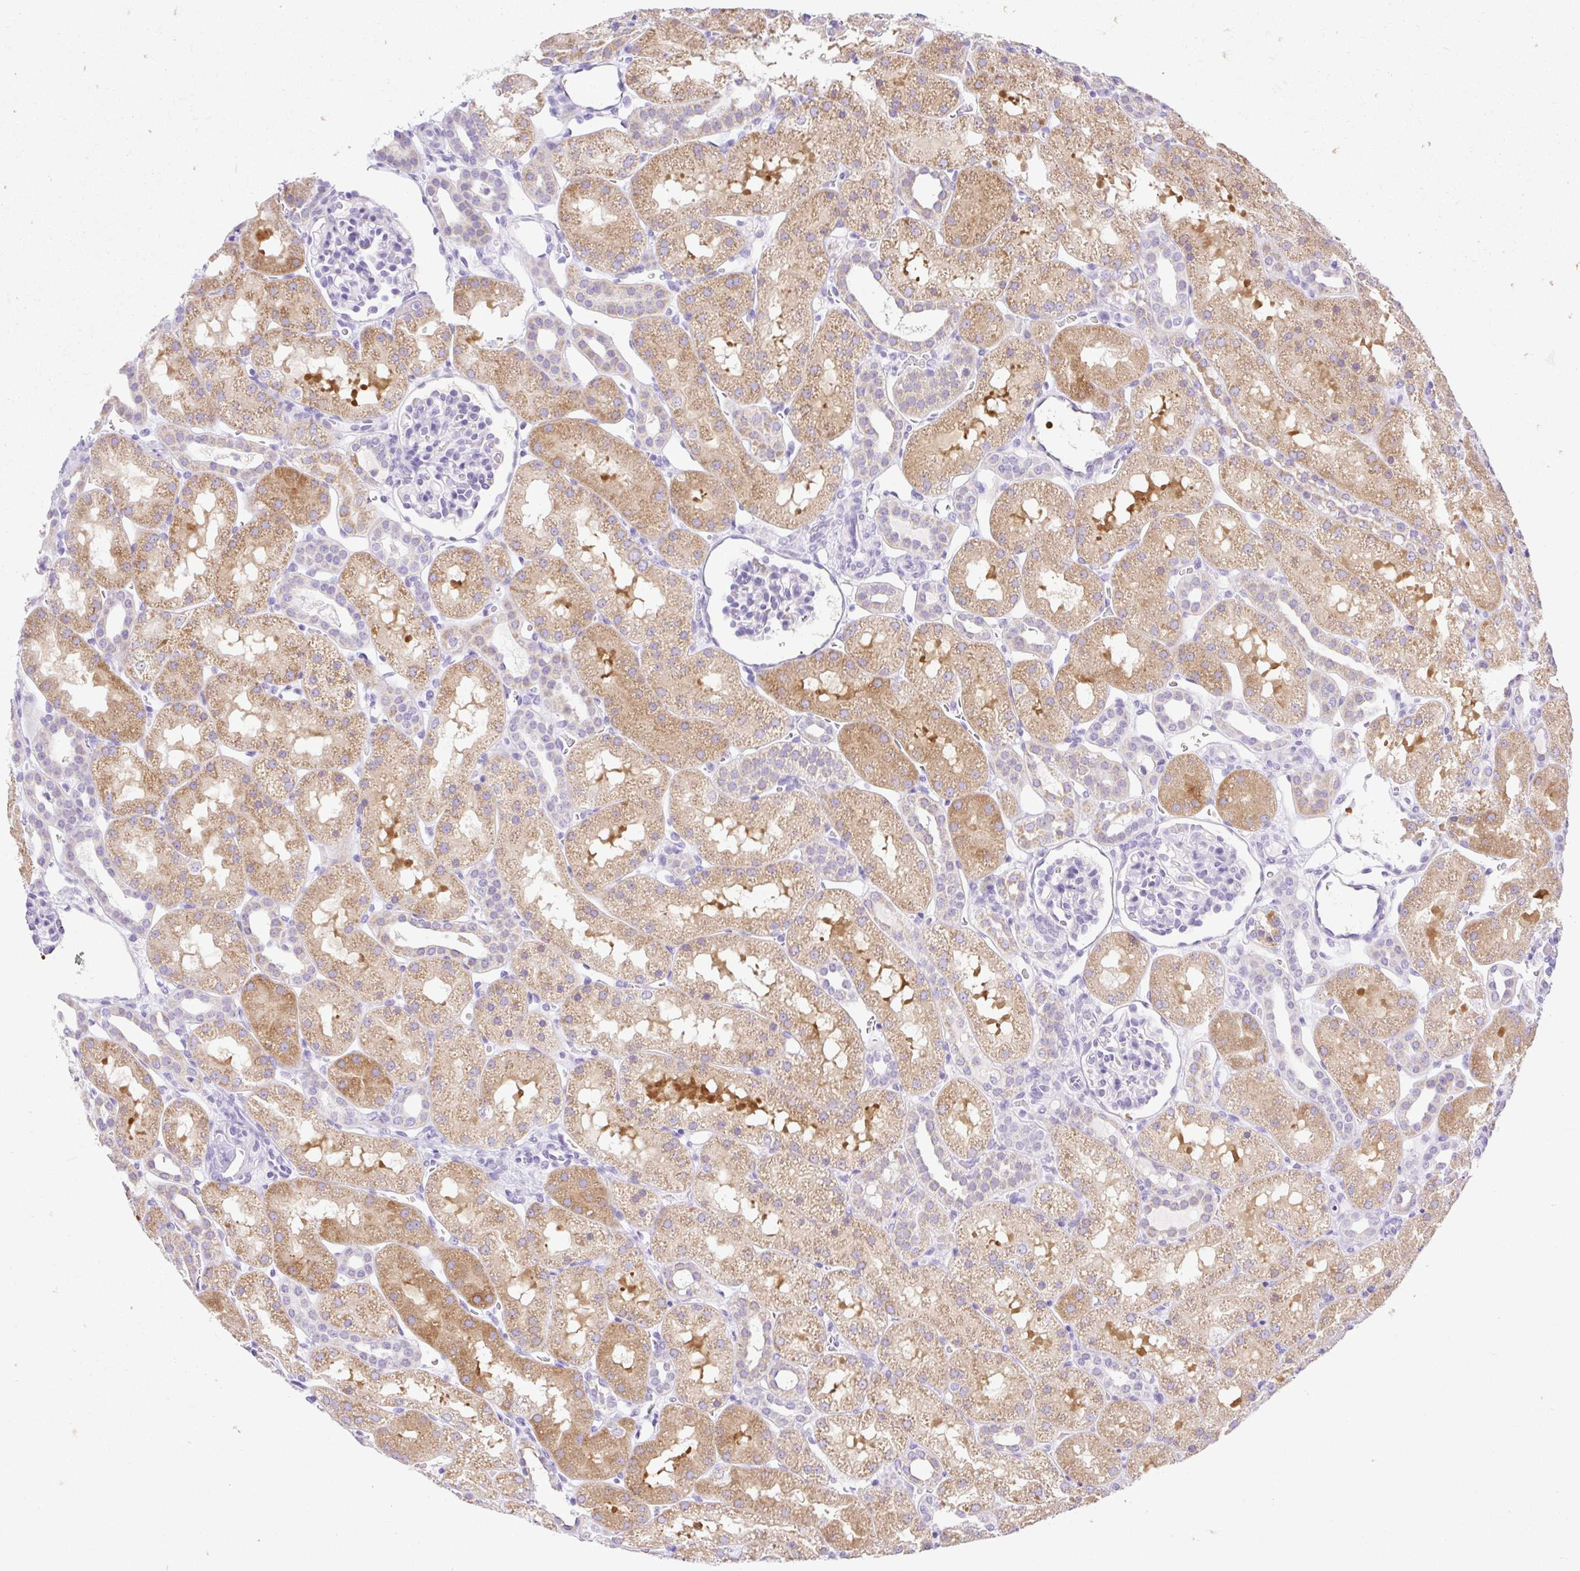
{"staining": {"intensity": "negative", "quantity": "none", "location": "none"}, "tissue": "kidney", "cell_type": "Cells in glomeruli", "image_type": "normal", "snomed": [{"axis": "morphology", "description": "Normal tissue, NOS"}, {"axis": "topography", "description": "Kidney"}], "caption": "This is an IHC image of unremarkable kidney. There is no positivity in cells in glomeruli.", "gene": "SLC25A40", "patient": {"sex": "male", "age": 2}}